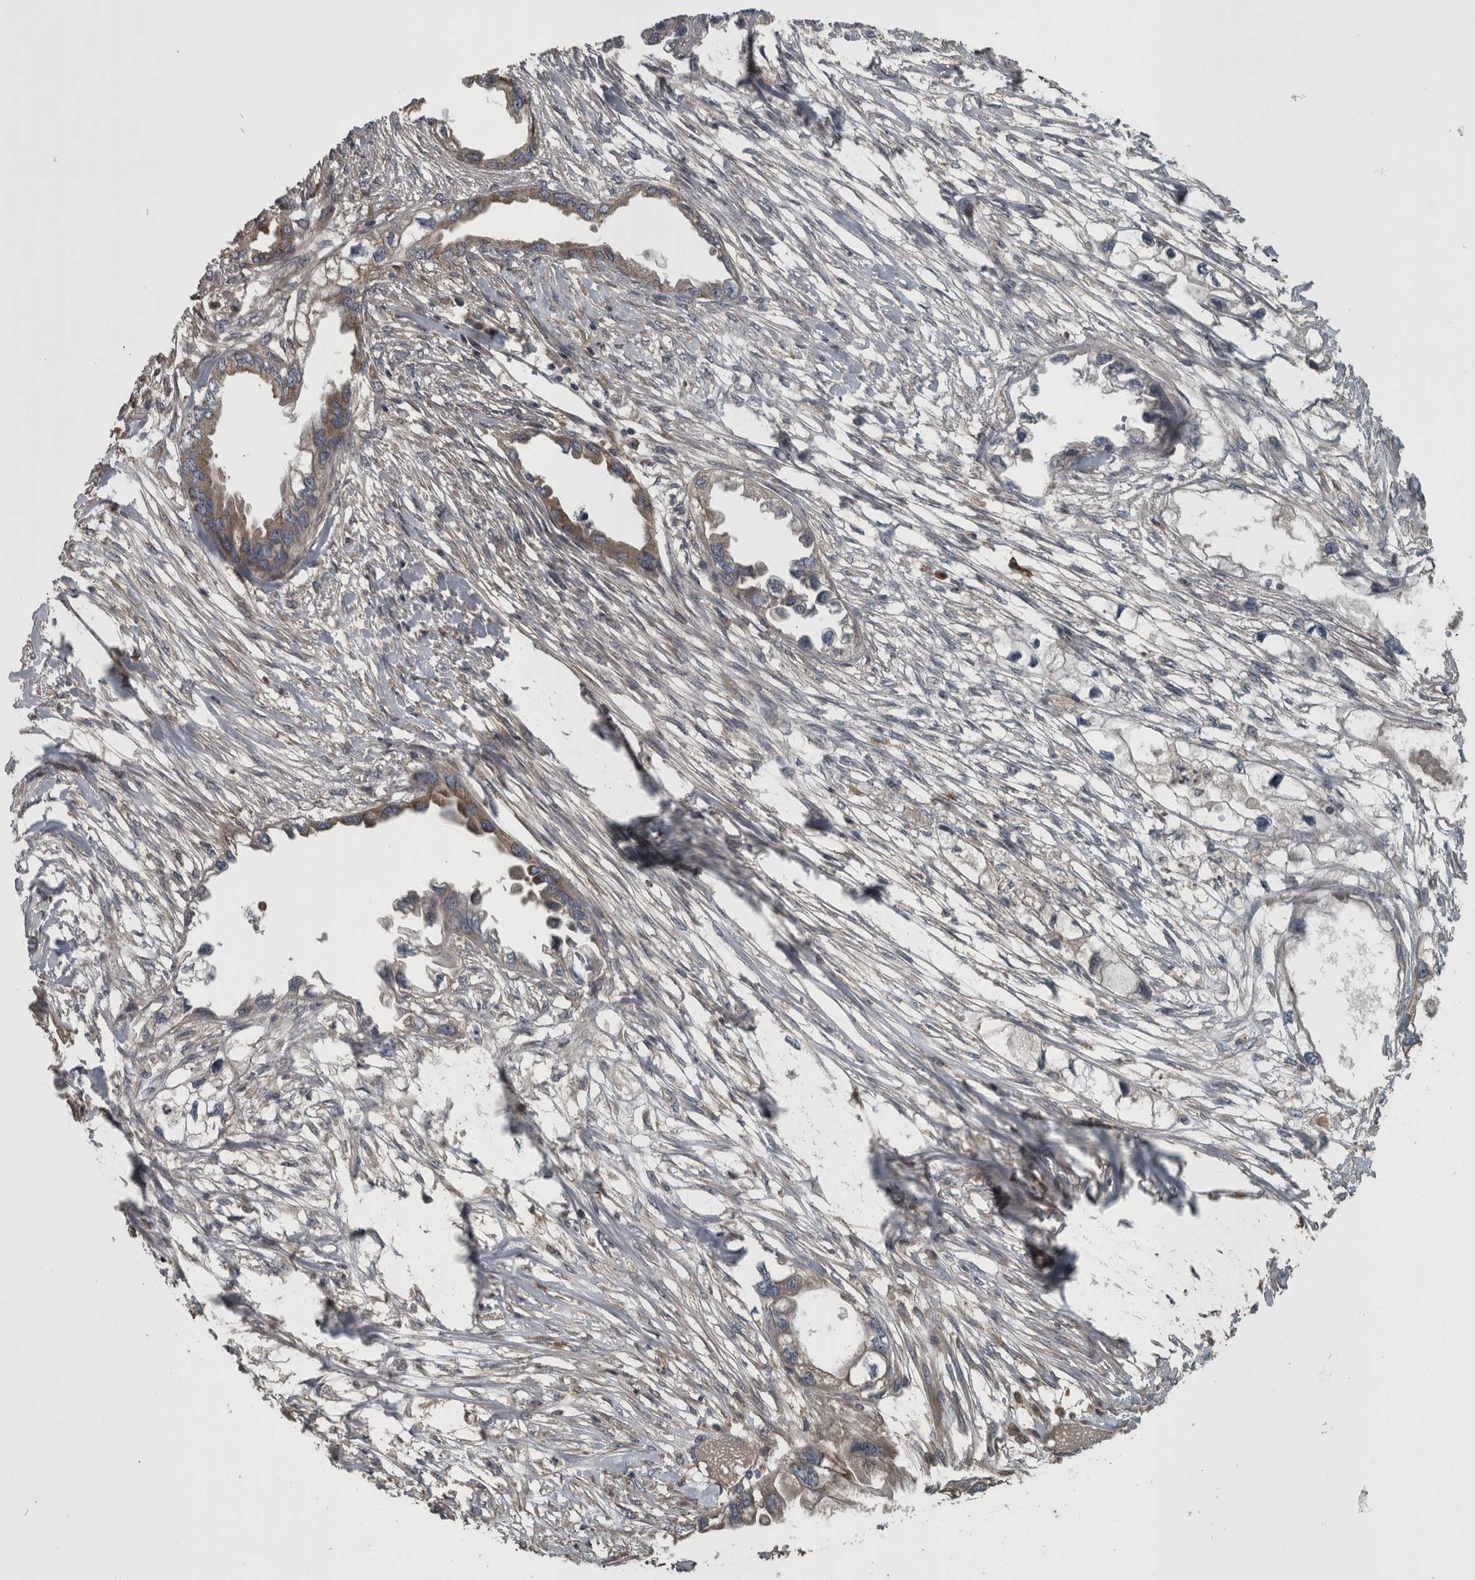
{"staining": {"intensity": "weak", "quantity": ">75%", "location": "cytoplasmic/membranous"}, "tissue": "endometrial cancer", "cell_type": "Tumor cells", "image_type": "cancer", "snomed": [{"axis": "morphology", "description": "Adenocarcinoma, NOS"}, {"axis": "morphology", "description": "Adenocarcinoma, metastatic, NOS"}, {"axis": "topography", "description": "Adipose tissue"}, {"axis": "topography", "description": "Endometrium"}], "caption": "IHC histopathology image of human metastatic adenocarcinoma (endometrial) stained for a protein (brown), which reveals low levels of weak cytoplasmic/membranous positivity in approximately >75% of tumor cells.", "gene": "EXOC8", "patient": {"sex": "female", "age": 67}}